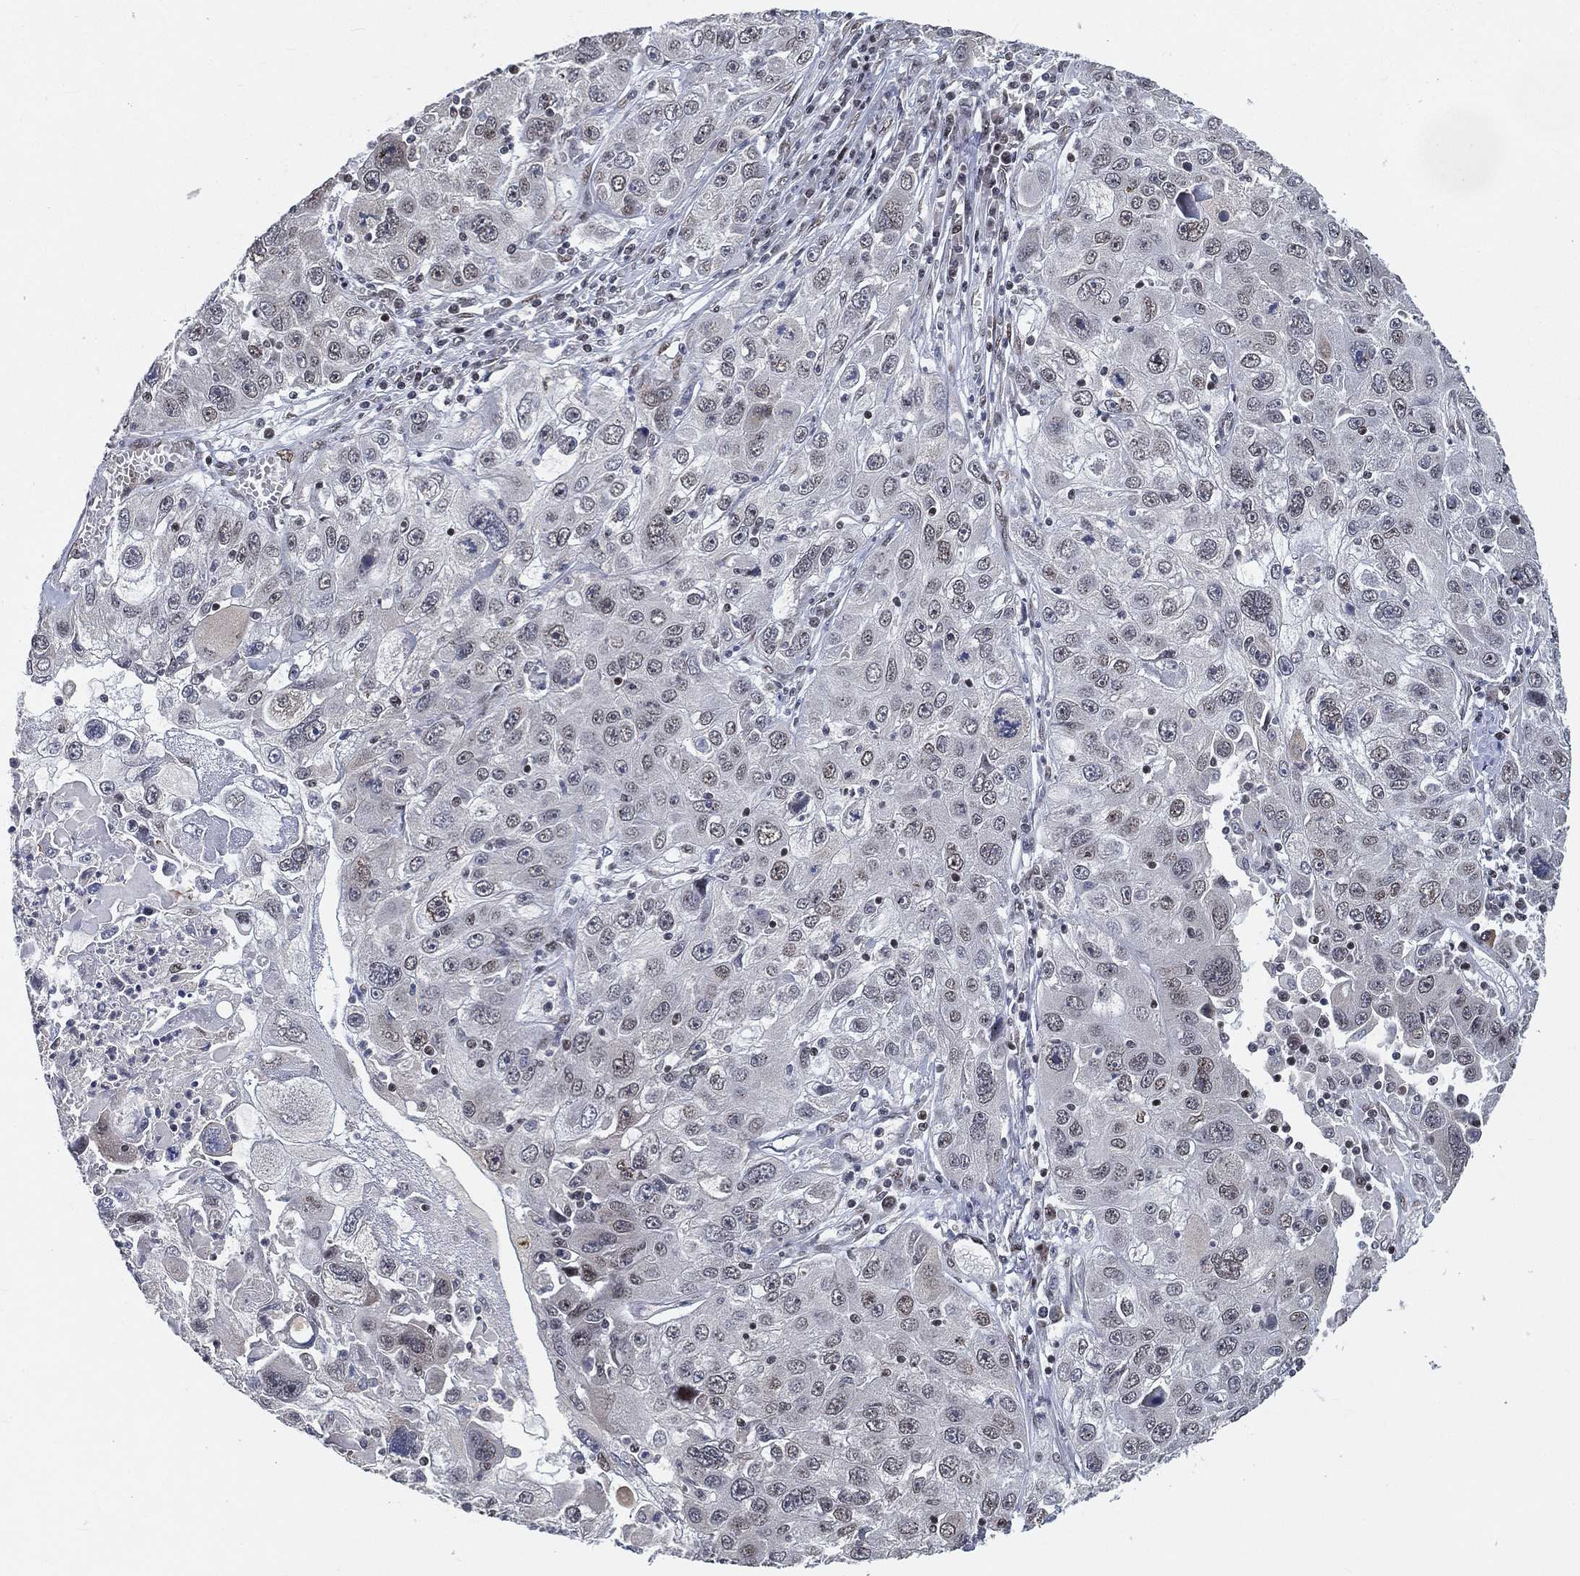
{"staining": {"intensity": "negative", "quantity": "none", "location": "none"}, "tissue": "stomach cancer", "cell_type": "Tumor cells", "image_type": "cancer", "snomed": [{"axis": "morphology", "description": "Adenocarcinoma, NOS"}, {"axis": "topography", "description": "Stomach"}], "caption": "IHC image of neoplastic tissue: human adenocarcinoma (stomach) stained with DAB (3,3'-diaminobenzidine) demonstrates no significant protein positivity in tumor cells.", "gene": "YLPM1", "patient": {"sex": "male", "age": 56}}